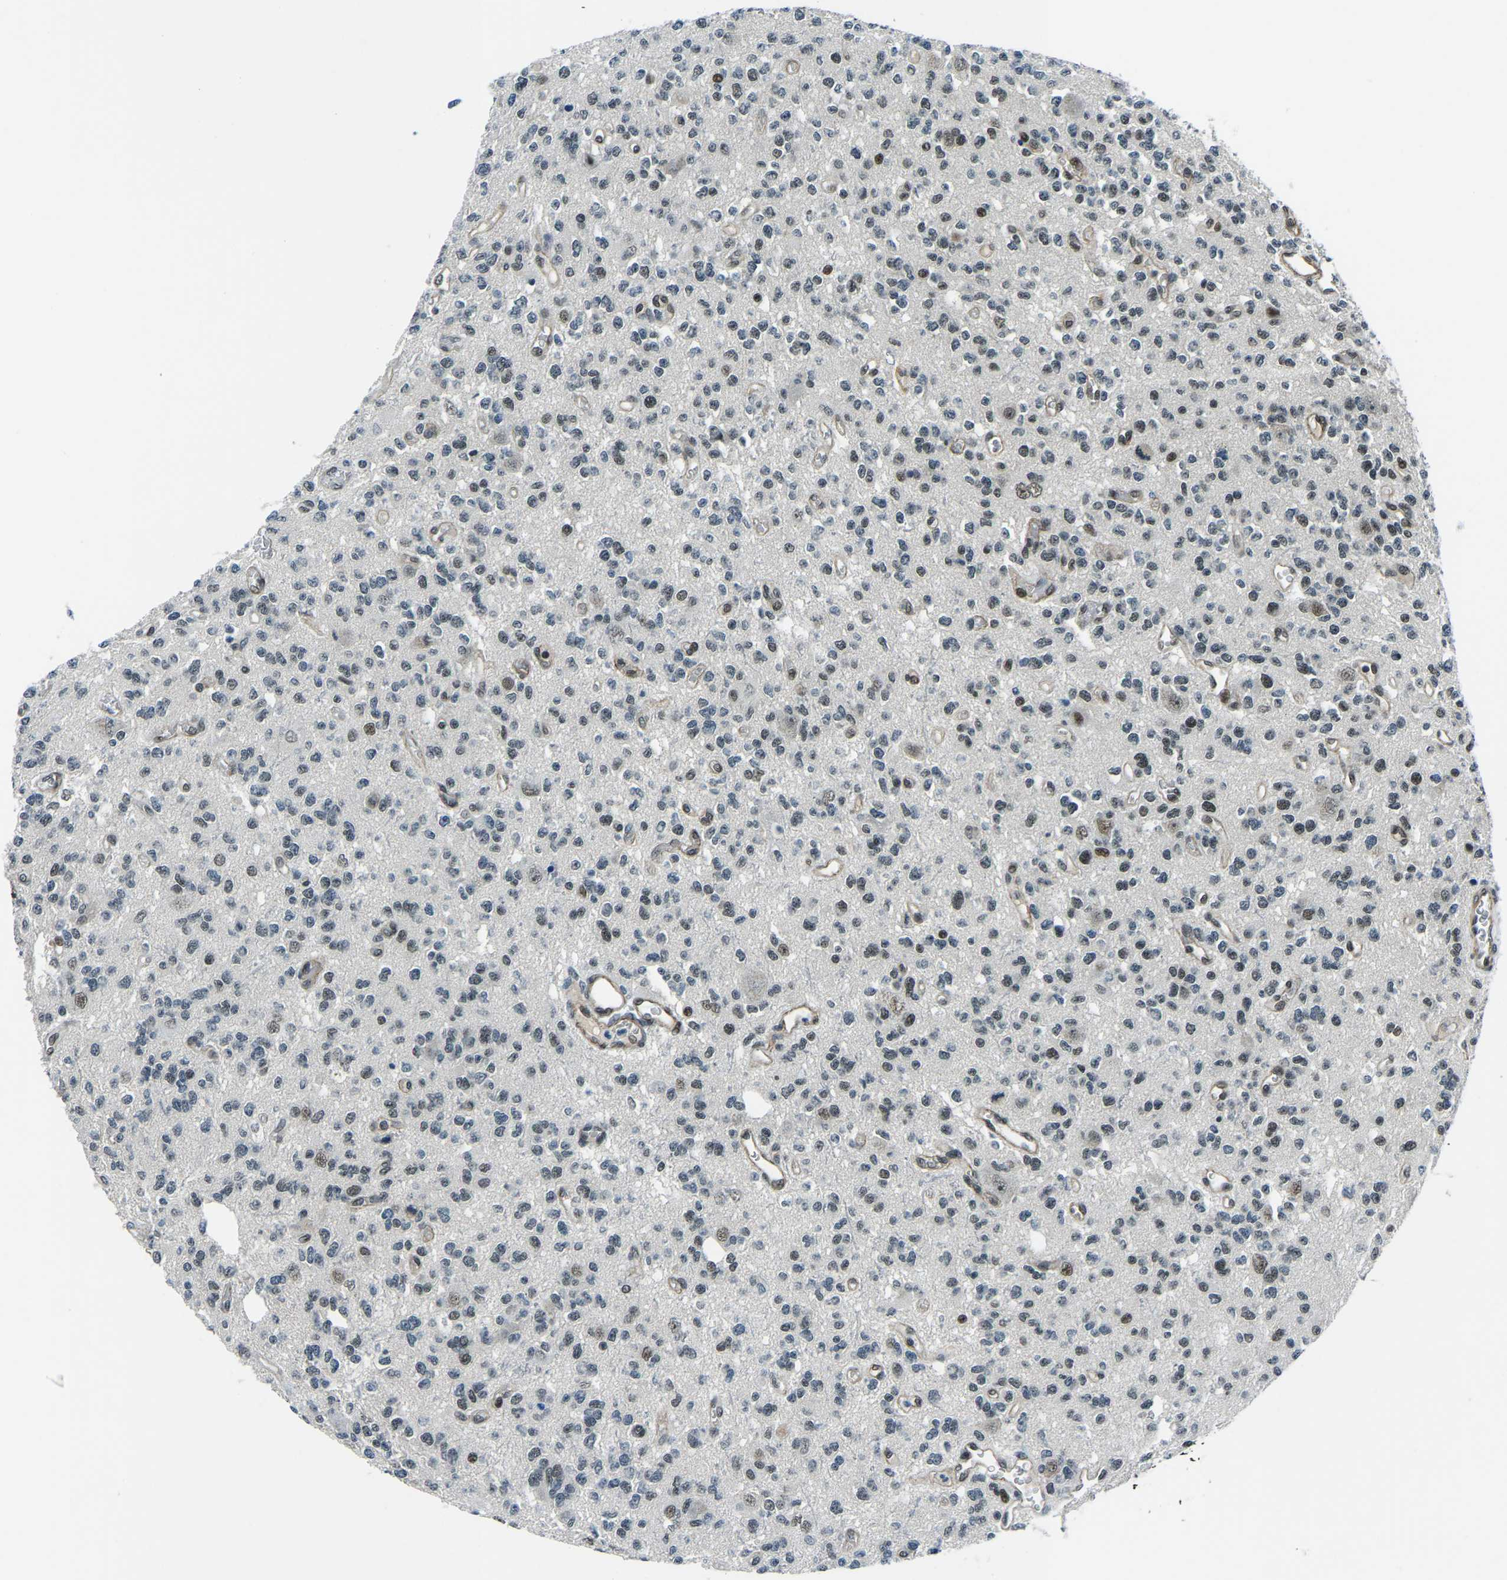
{"staining": {"intensity": "weak", "quantity": "<25%", "location": "nuclear"}, "tissue": "glioma", "cell_type": "Tumor cells", "image_type": "cancer", "snomed": [{"axis": "morphology", "description": "Glioma, malignant, Low grade"}, {"axis": "topography", "description": "Brain"}], "caption": "The image demonstrates no significant expression in tumor cells of low-grade glioma (malignant).", "gene": "PRCC", "patient": {"sex": "male", "age": 38}}